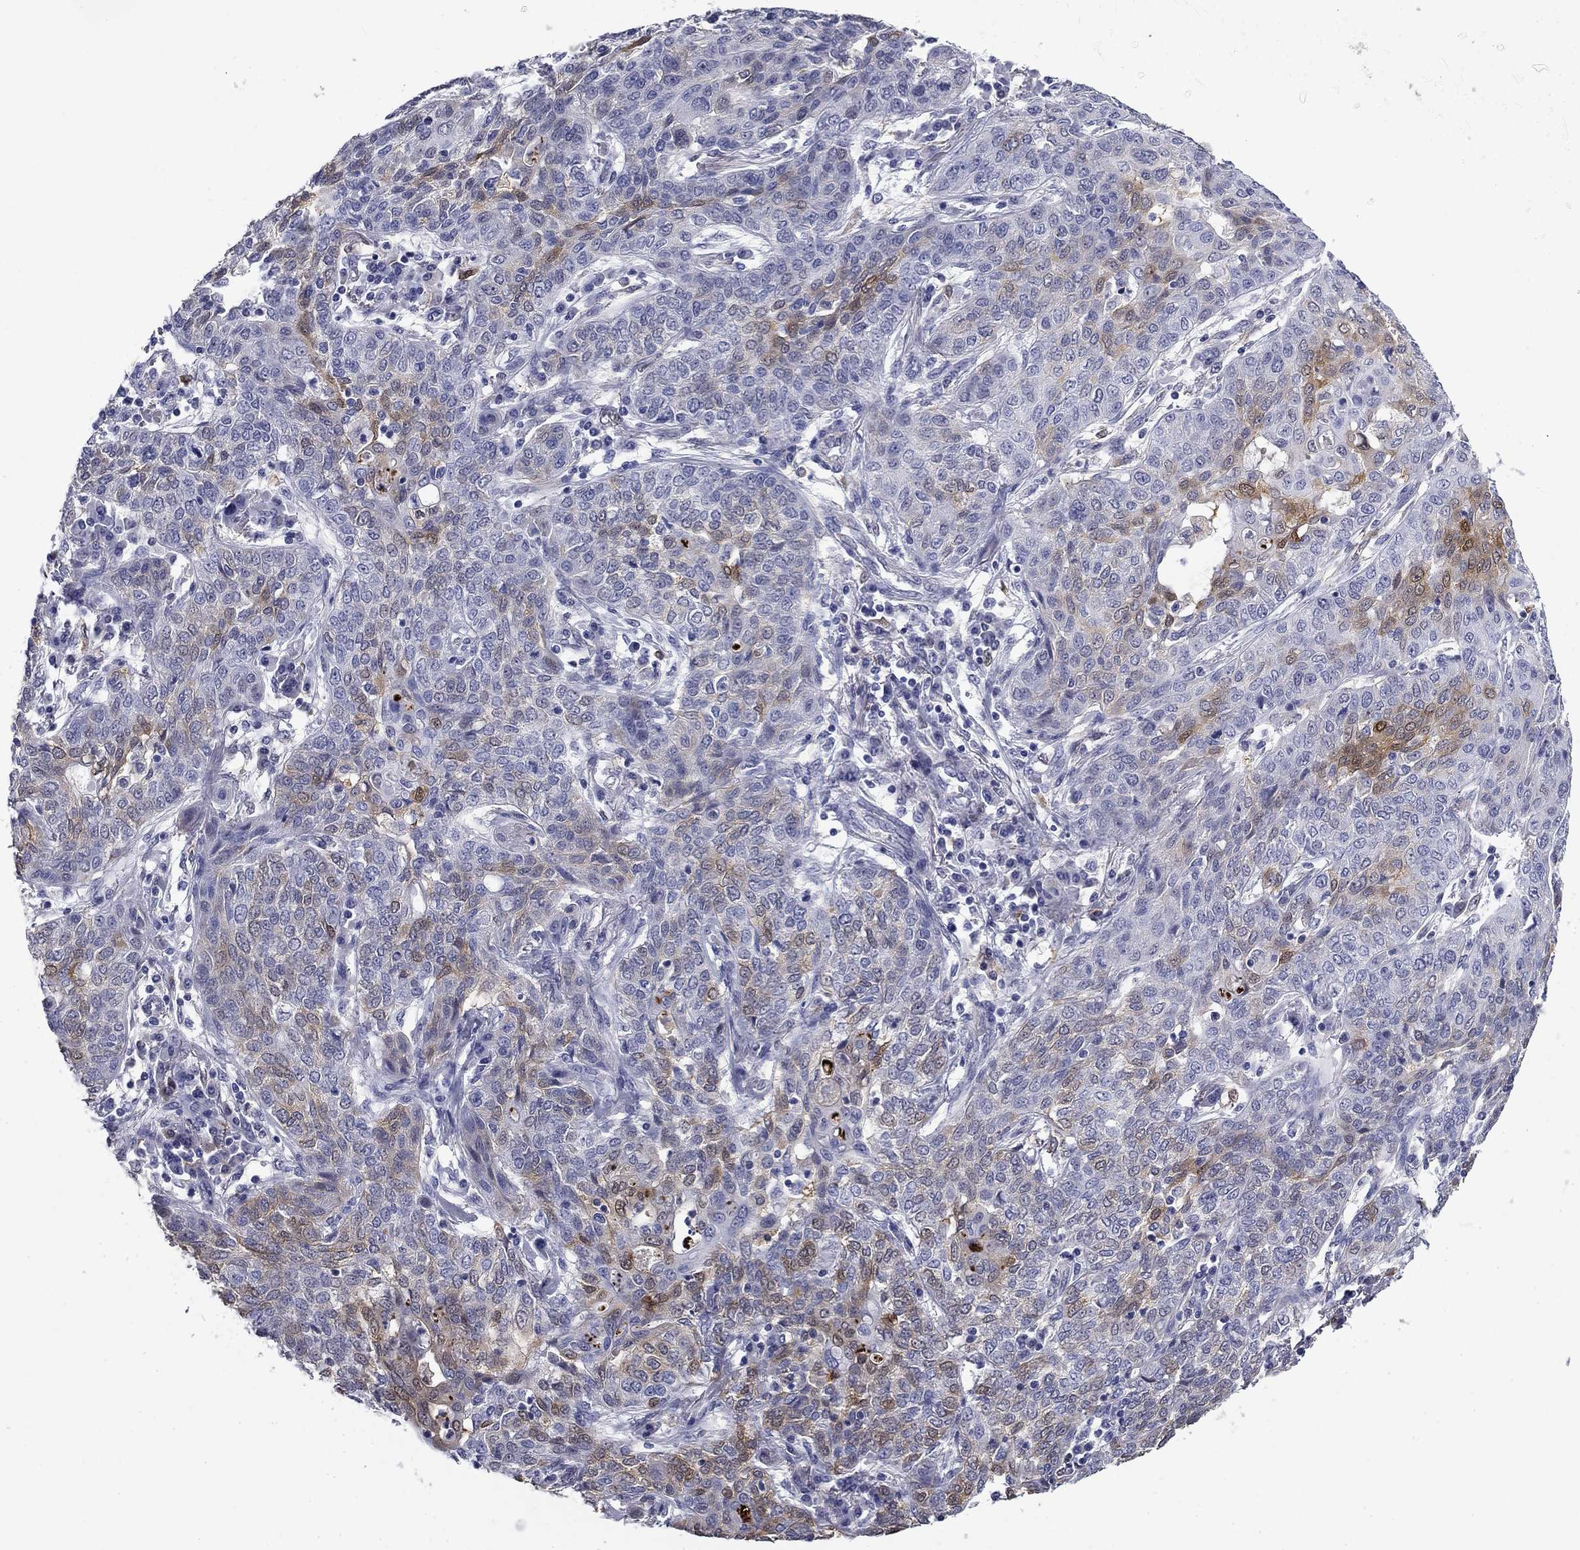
{"staining": {"intensity": "moderate", "quantity": "<25%", "location": "cytoplasmic/membranous"}, "tissue": "lung cancer", "cell_type": "Tumor cells", "image_type": "cancer", "snomed": [{"axis": "morphology", "description": "Squamous cell carcinoma, NOS"}, {"axis": "topography", "description": "Lung"}], "caption": "Approximately <25% of tumor cells in human lung cancer (squamous cell carcinoma) exhibit moderate cytoplasmic/membranous protein positivity as visualized by brown immunohistochemical staining.", "gene": "BCL2L14", "patient": {"sex": "female", "age": 70}}